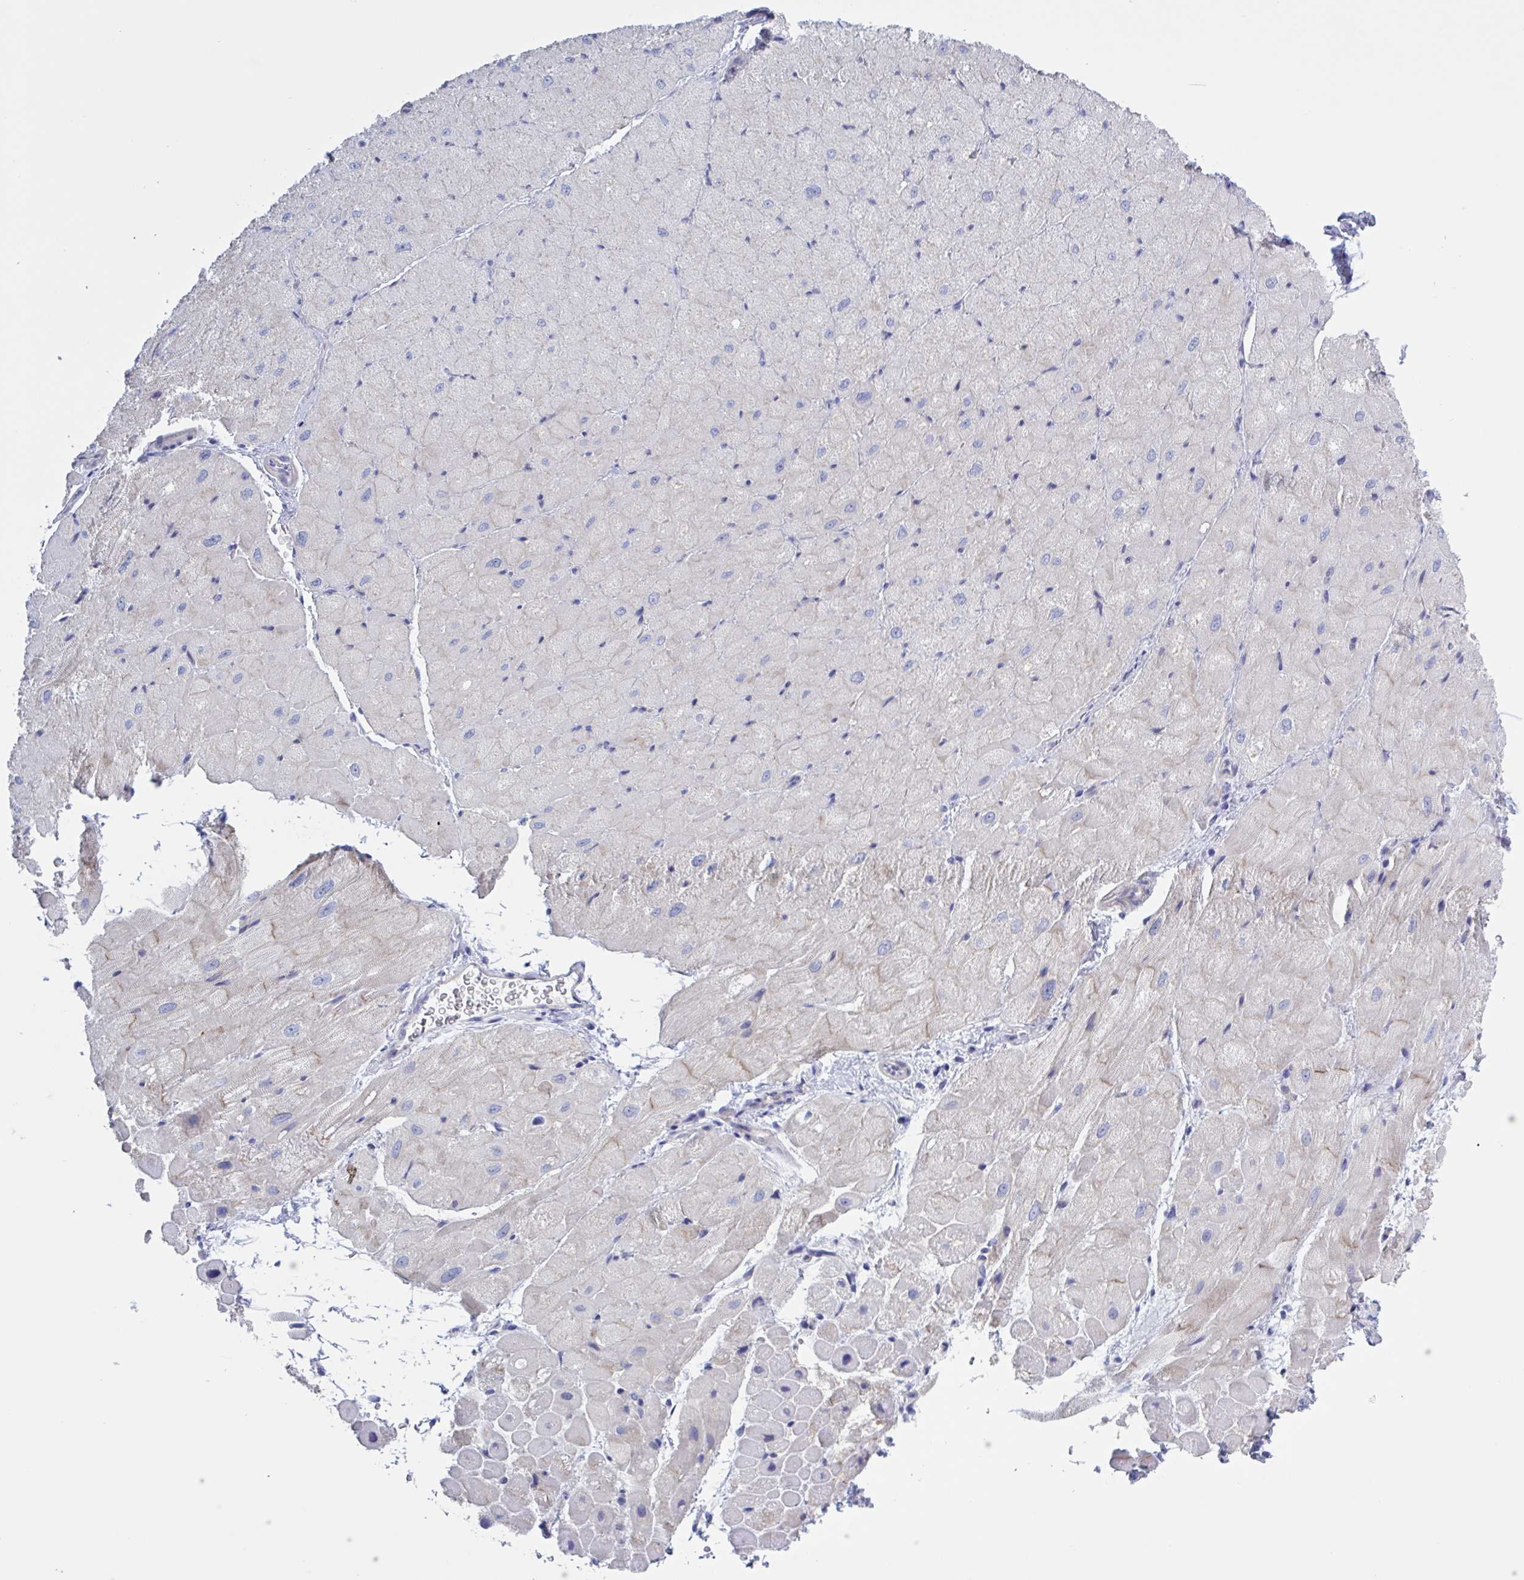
{"staining": {"intensity": "moderate", "quantity": "25%-75%", "location": "cytoplasmic/membranous"}, "tissue": "heart muscle", "cell_type": "Cardiomyocytes", "image_type": "normal", "snomed": [{"axis": "morphology", "description": "Normal tissue, NOS"}, {"axis": "topography", "description": "Heart"}], "caption": "High-power microscopy captured an immunohistochemistry histopathology image of unremarkable heart muscle, revealing moderate cytoplasmic/membranous expression in about 25%-75% of cardiomyocytes. The staining was performed using DAB (3,3'-diaminobenzidine) to visualize the protein expression in brown, while the nuclei were stained in blue with hematoxylin (Magnification: 20x).", "gene": "ST14", "patient": {"sex": "male", "age": 62}}